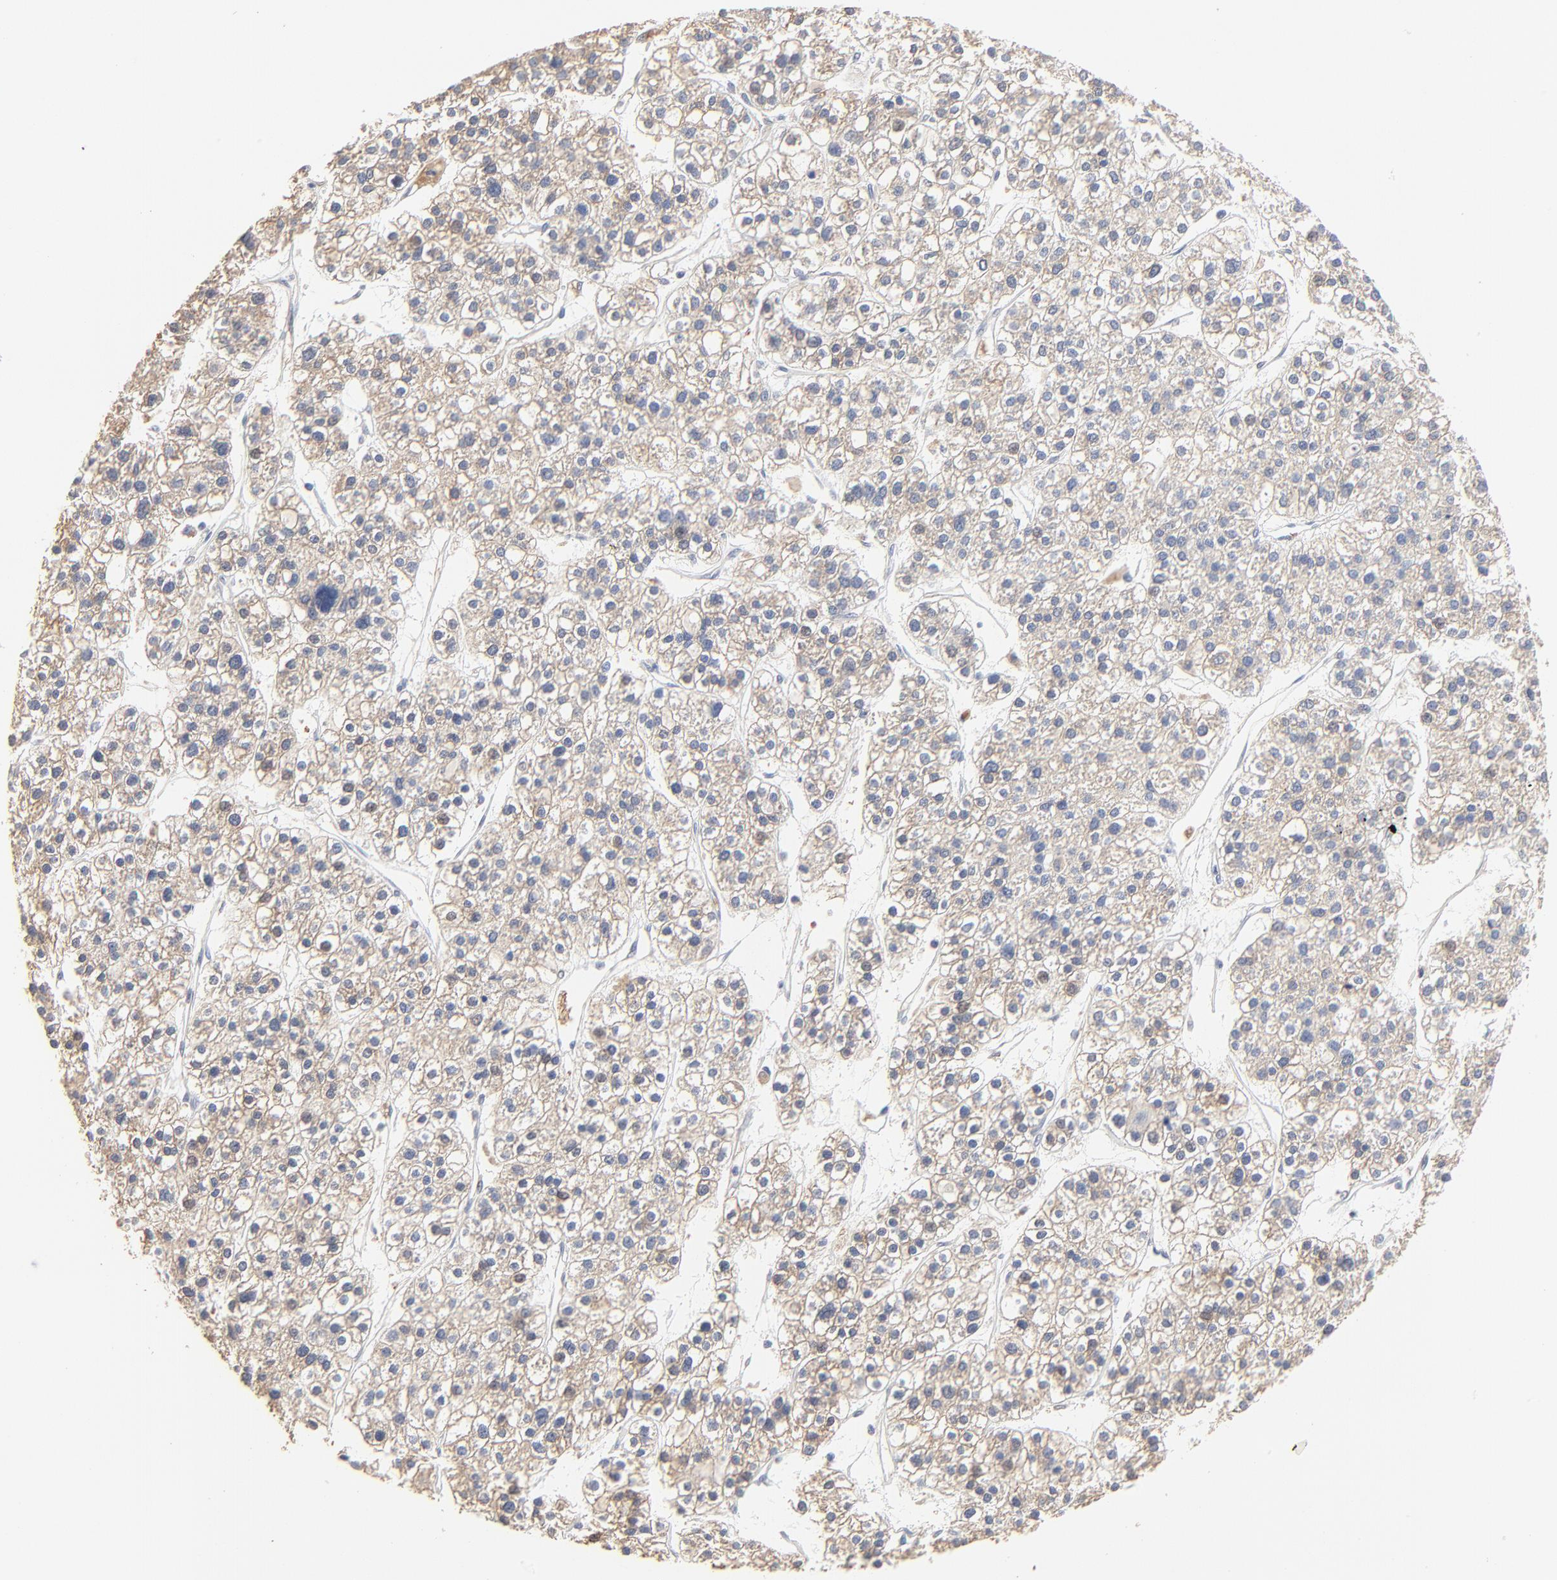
{"staining": {"intensity": "strong", "quantity": ">75%", "location": "cytoplasmic/membranous"}, "tissue": "liver cancer", "cell_type": "Tumor cells", "image_type": "cancer", "snomed": [{"axis": "morphology", "description": "Carcinoma, Hepatocellular, NOS"}, {"axis": "topography", "description": "Liver"}], "caption": "Immunohistochemical staining of human liver hepatocellular carcinoma displays high levels of strong cytoplasmic/membranous staining in approximately >75% of tumor cells.", "gene": "FANCB", "patient": {"sex": "female", "age": 85}}